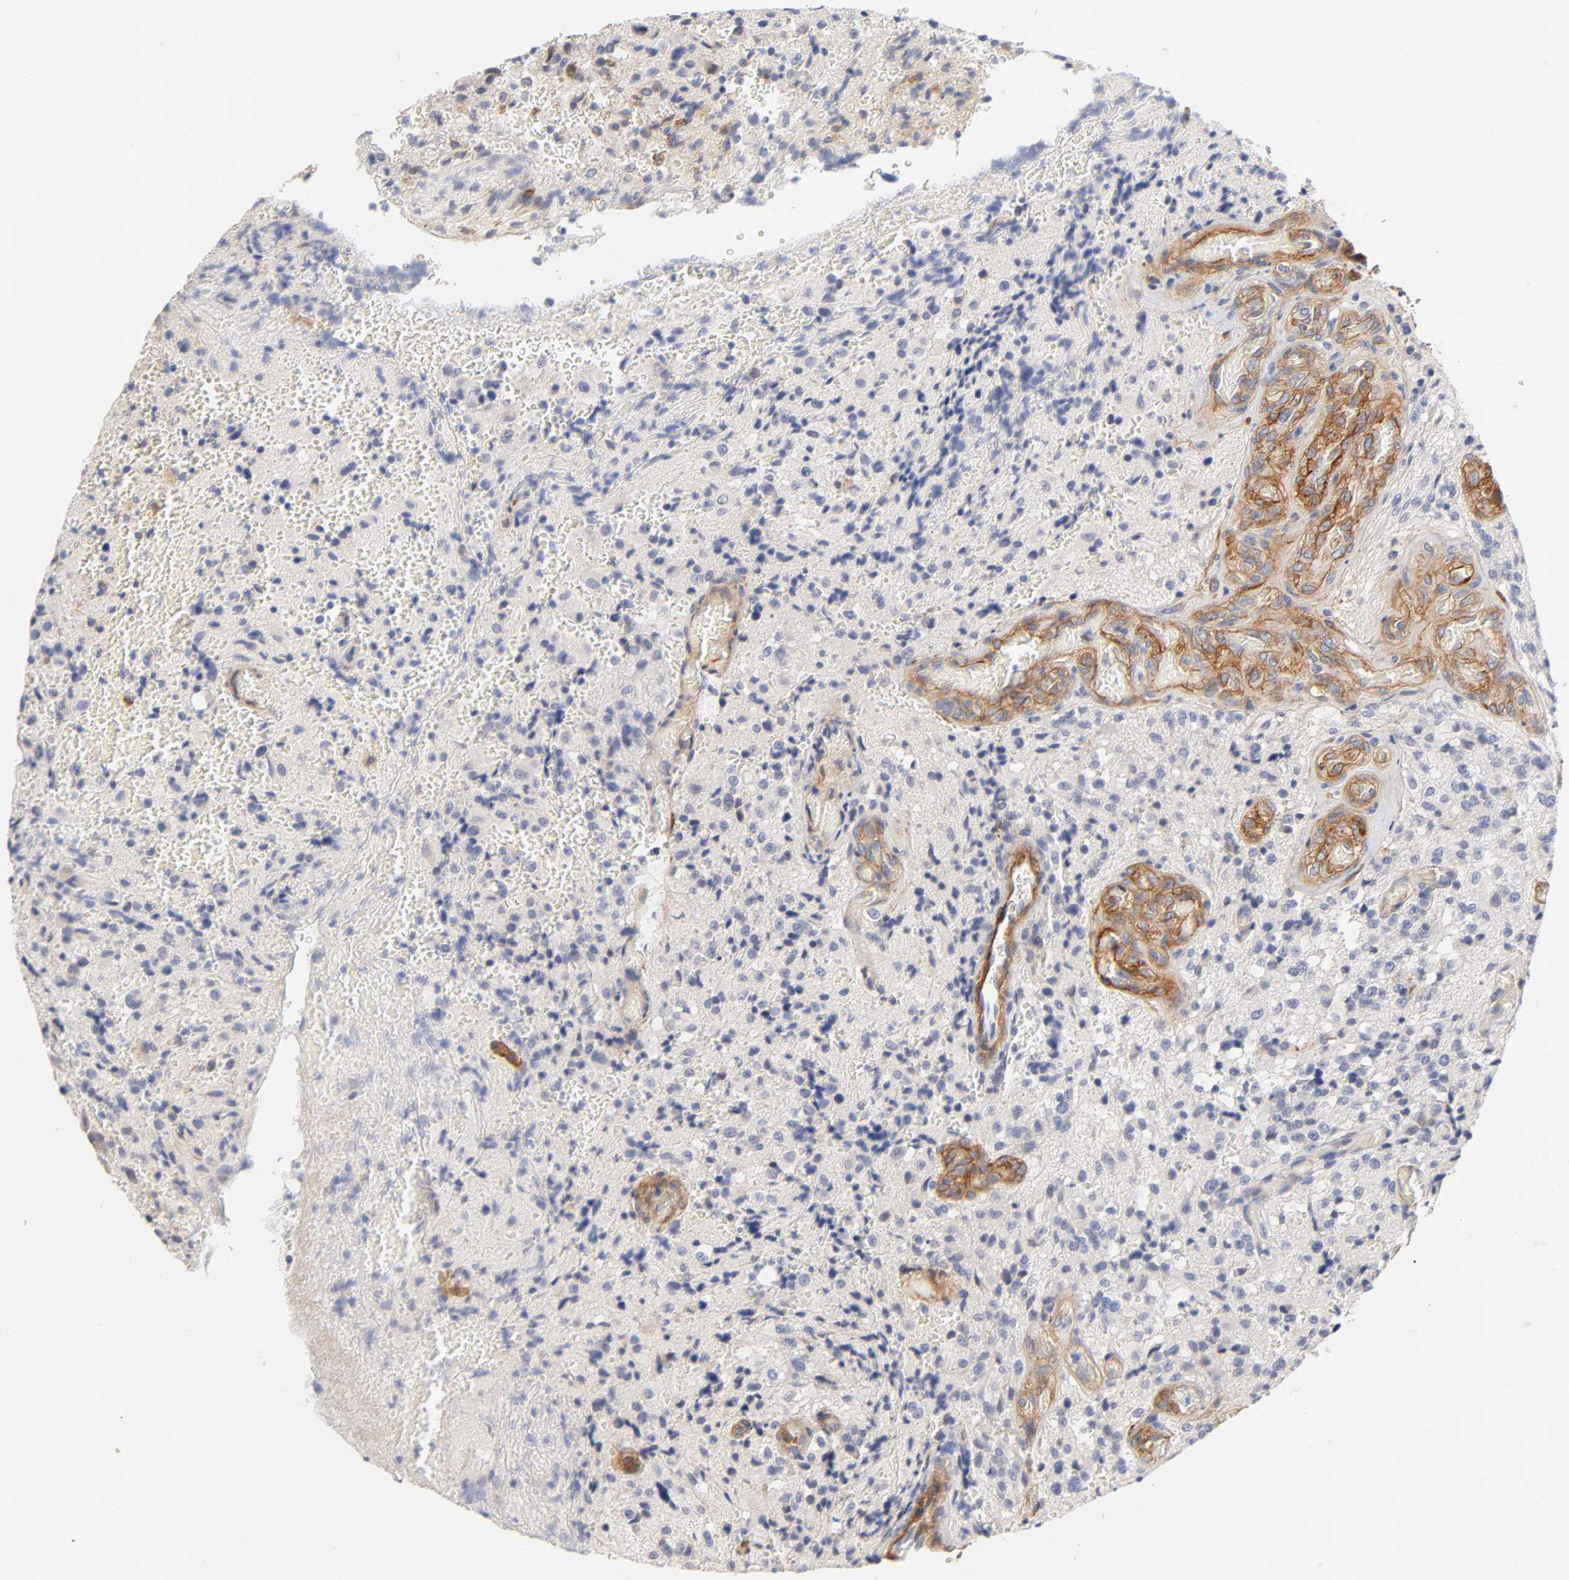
{"staining": {"intensity": "negative", "quantity": "none", "location": "none"}, "tissue": "glioma", "cell_type": "Tumor cells", "image_type": "cancer", "snomed": [{"axis": "morphology", "description": "Normal tissue, NOS"}, {"axis": "morphology", "description": "Glioma, malignant, High grade"}, {"axis": "topography", "description": "Cerebral cortex"}], "caption": "Malignant glioma (high-grade) was stained to show a protein in brown. There is no significant staining in tumor cells.", "gene": "LAMB1", "patient": {"sex": "male", "age": 56}}